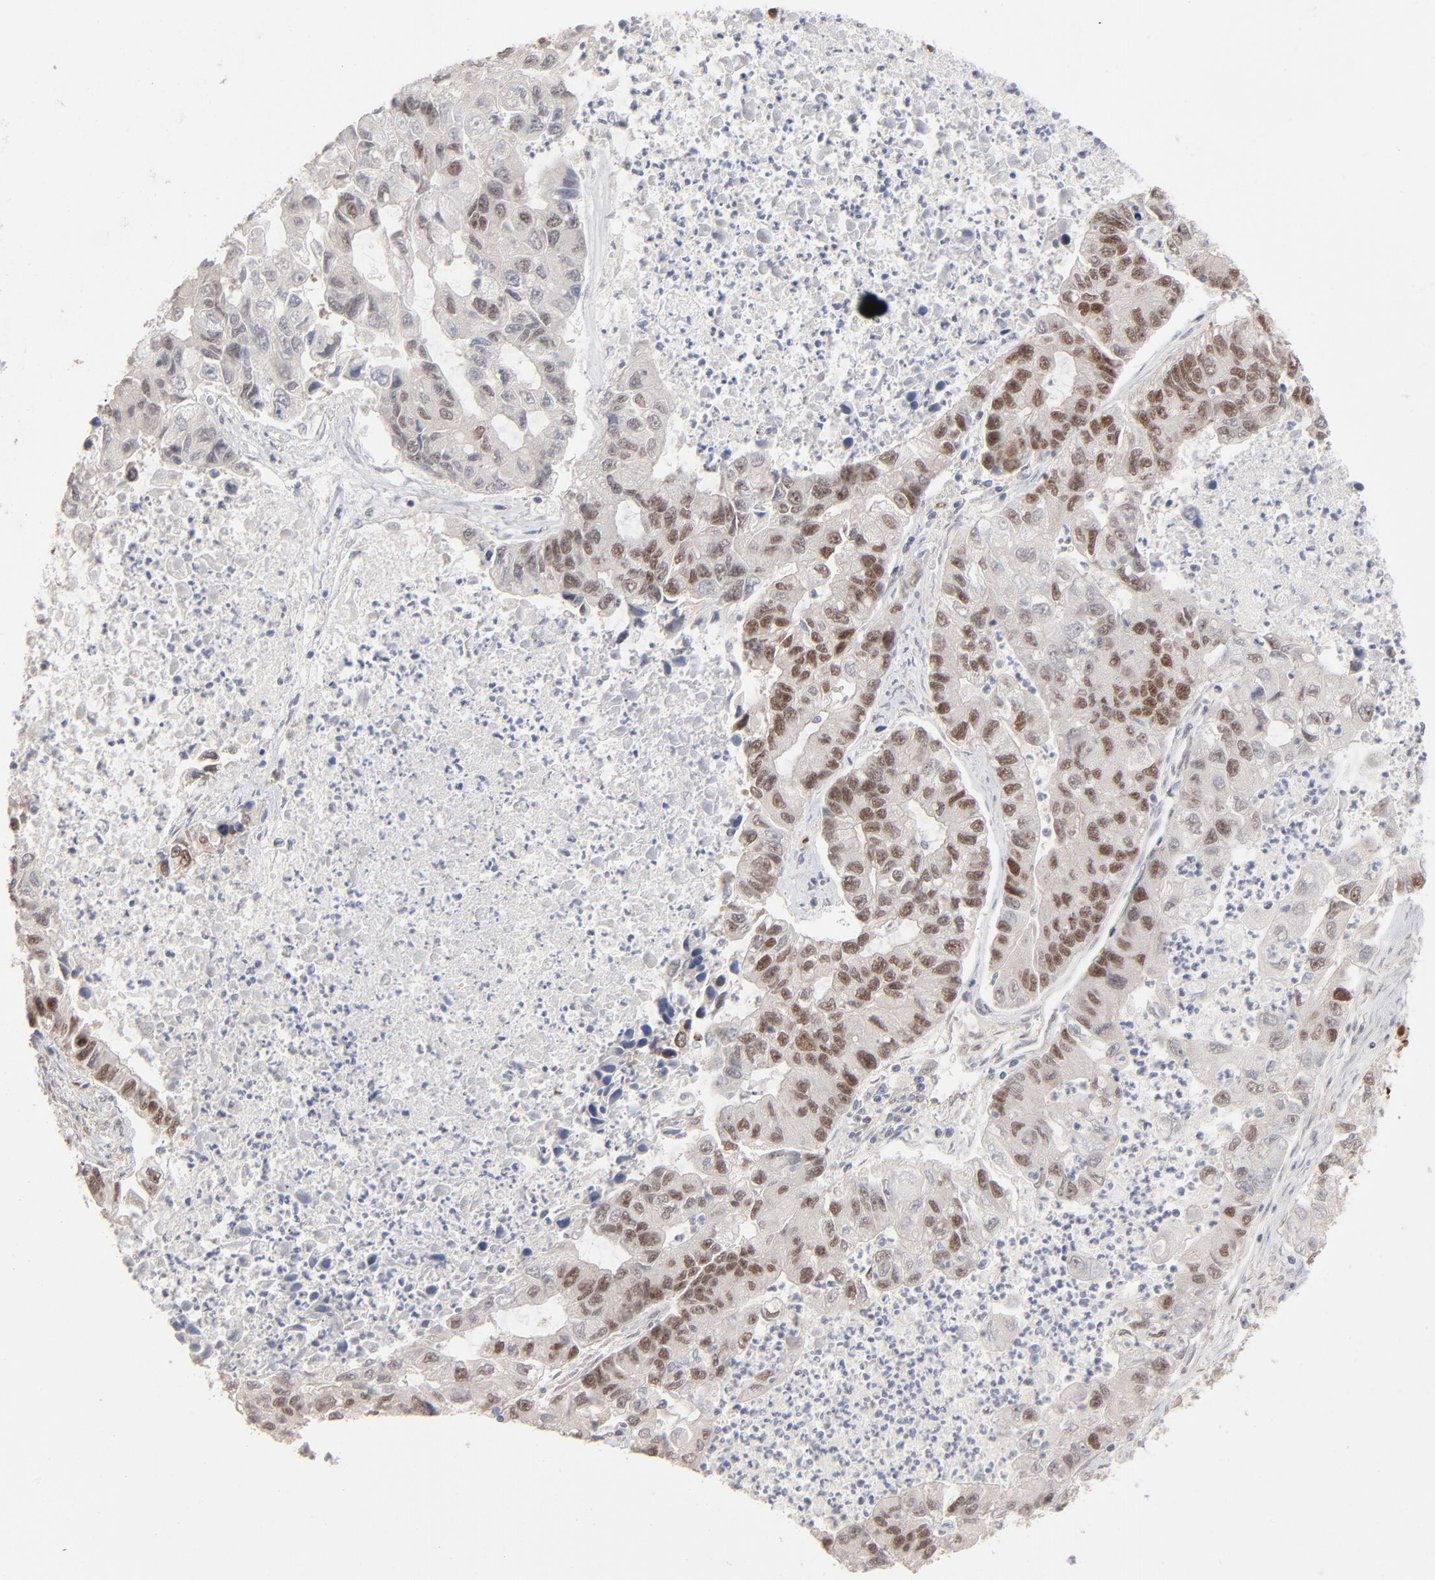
{"staining": {"intensity": "moderate", "quantity": "25%-75%", "location": "nuclear"}, "tissue": "lung cancer", "cell_type": "Tumor cells", "image_type": "cancer", "snomed": [{"axis": "morphology", "description": "Adenocarcinoma, NOS"}, {"axis": "topography", "description": "Lung"}], "caption": "A brown stain labels moderate nuclear positivity of a protein in adenocarcinoma (lung) tumor cells.", "gene": "NFIB", "patient": {"sex": "female", "age": 51}}